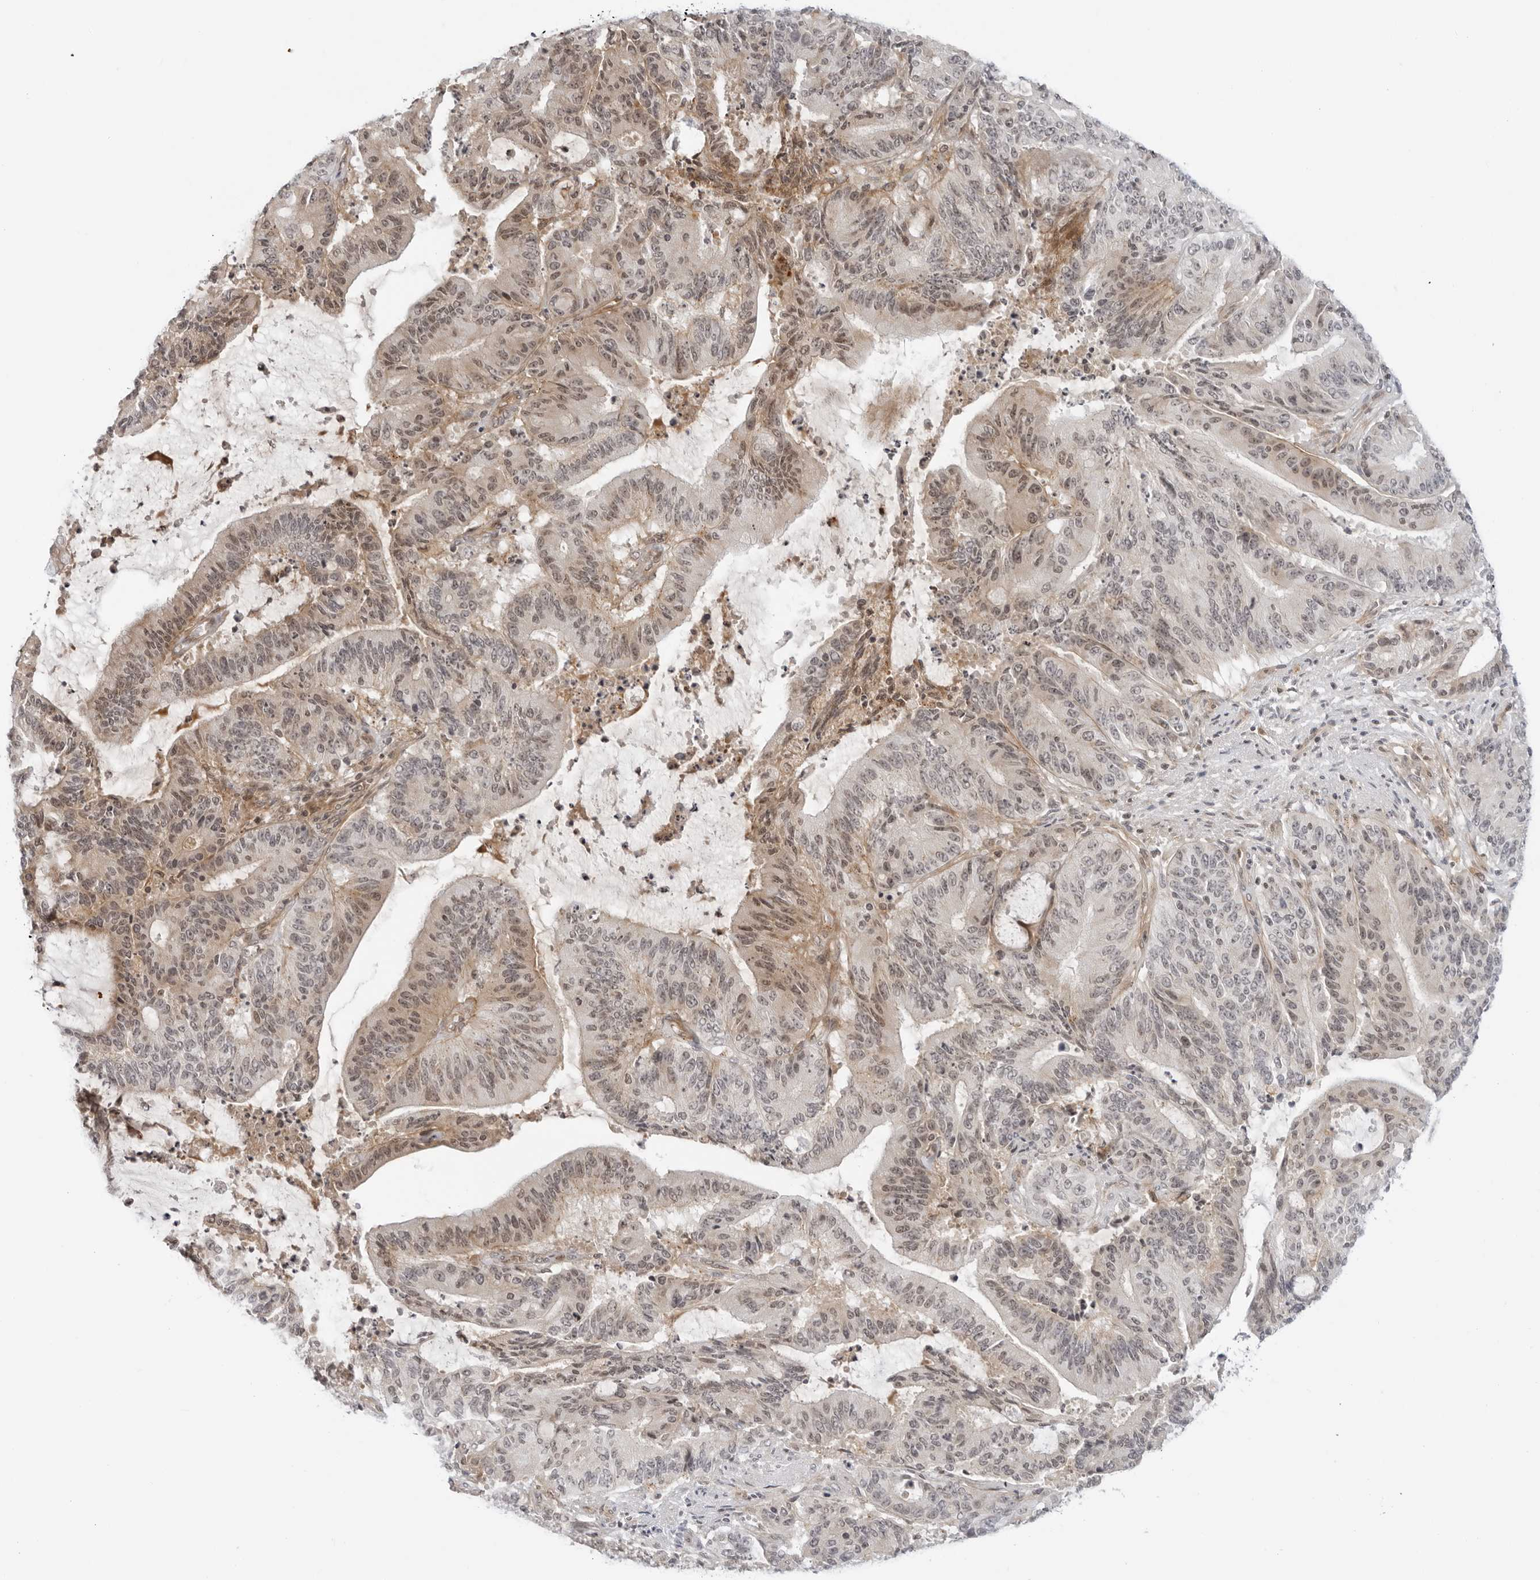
{"staining": {"intensity": "weak", "quantity": "25%-75%", "location": "nuclear"}, "tissue": "liver cancer", "cell_type": "Tumor cells", "image_type": "cancer", "snomed": [{"axis": "morphology", "description": "Normal tissue, NOS"}, {"axis": "morphology", "description": "Cholangiocarcinoma"}, {"axis": "topography", "description": "Liver"}, {"axis": "topography", "description": "Peripheral nerve tissue"}], "caption": "Brown immunohistochemical staining in human liver cancer (cholangiocarcinoma) shows weak nuclear staining in about 25%-75% of tumor cells. (DAB (3,3'-diaminobenzidine) IHC, brown staining for protein, blue staining for nuclei).", "gene": "SUGCT", "patient": {"sex": "female", "age": 73}}